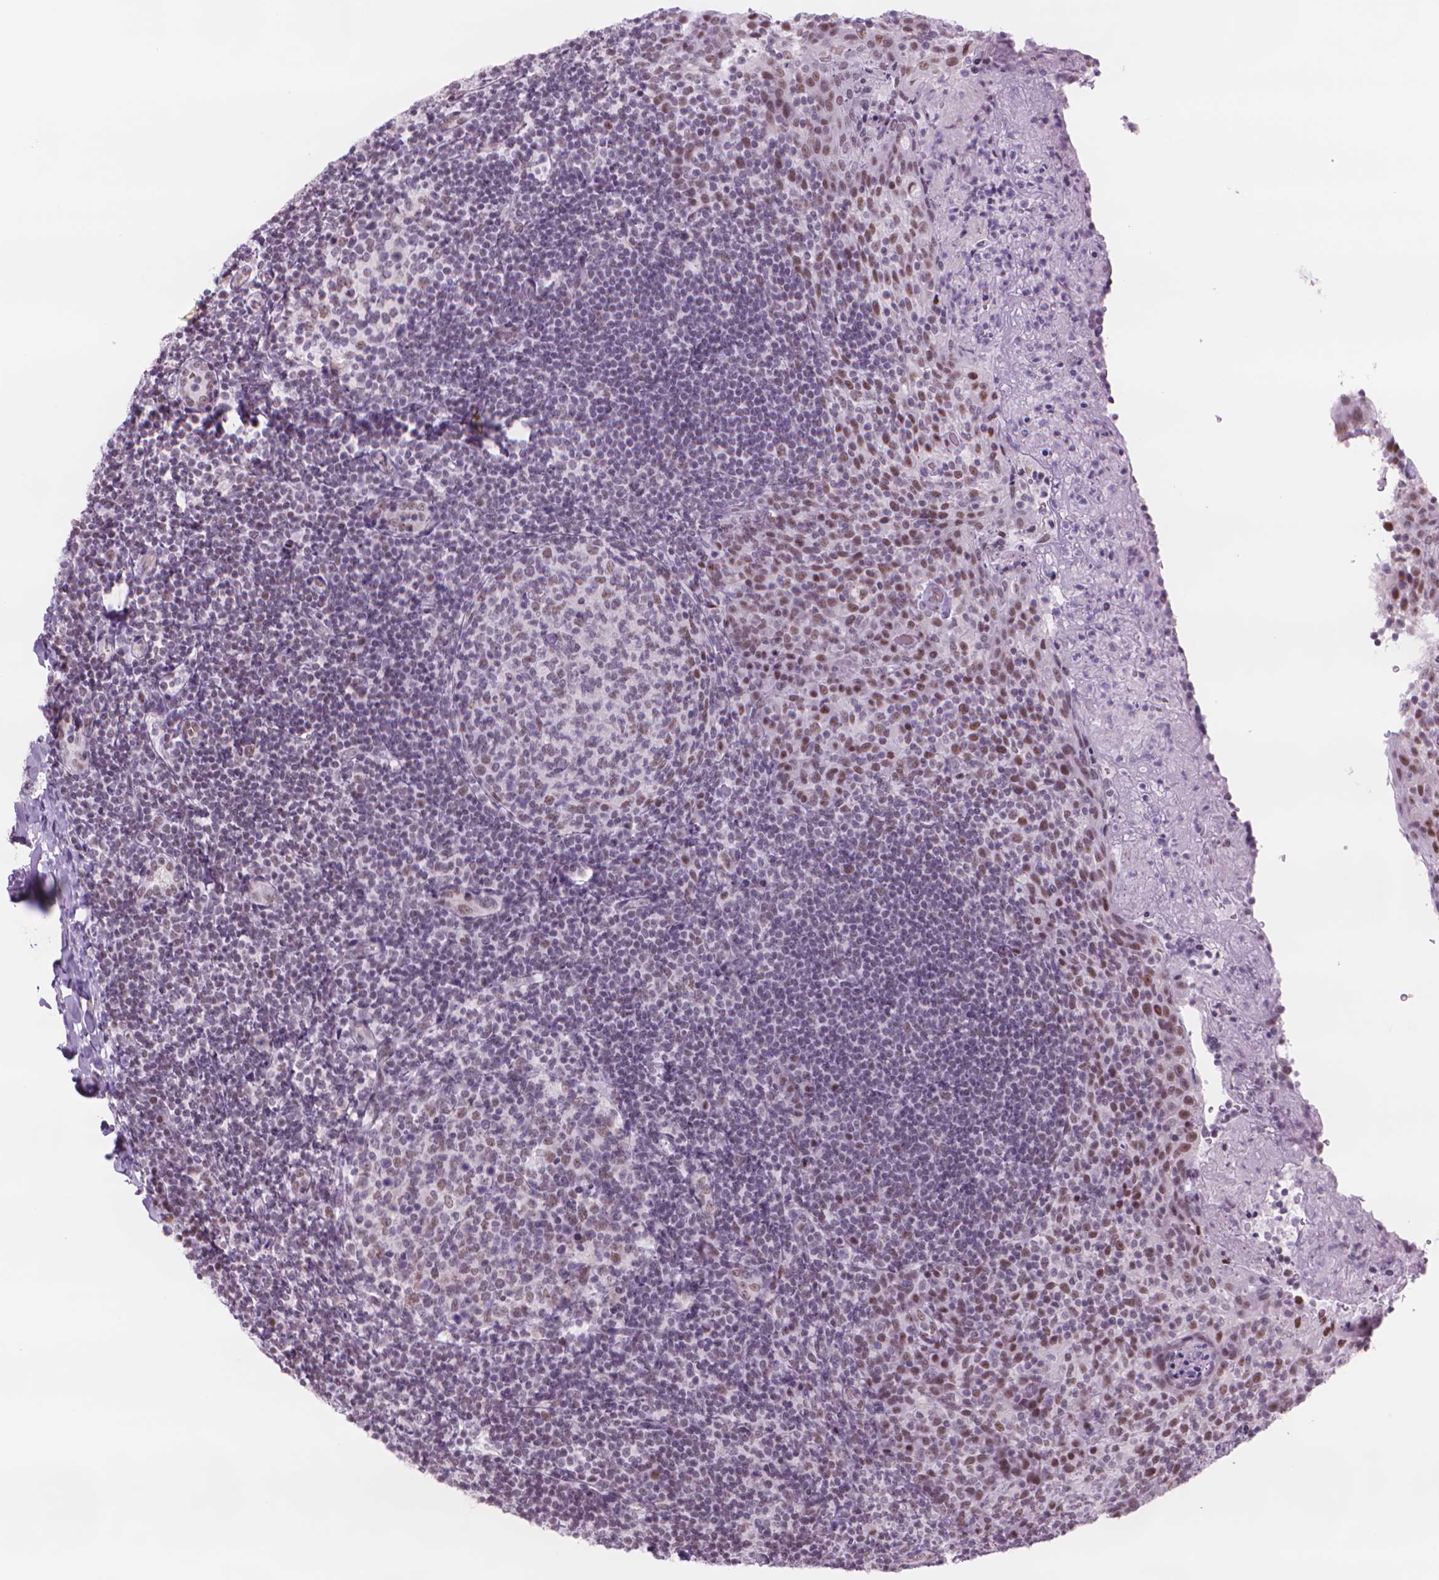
{"staining": {"intensity": "weak", "quantity": "25%-75%", "location": "nuclear"}, "tissue": "tonsil", "cell_type": "Germinal center cells", "image_type": "normal", "snomed": [{"axis": "morphology", "description": "Normal tissue, NOS"}, {"axis": "topography", "description": "Tonsil"}], "caption": "A brown stain highlights weak nuclear positivity of a protein in germinal center cells of normal tonsil.", "gene": "POLR3D", "patient": {"sex": "female", "age": 10}}